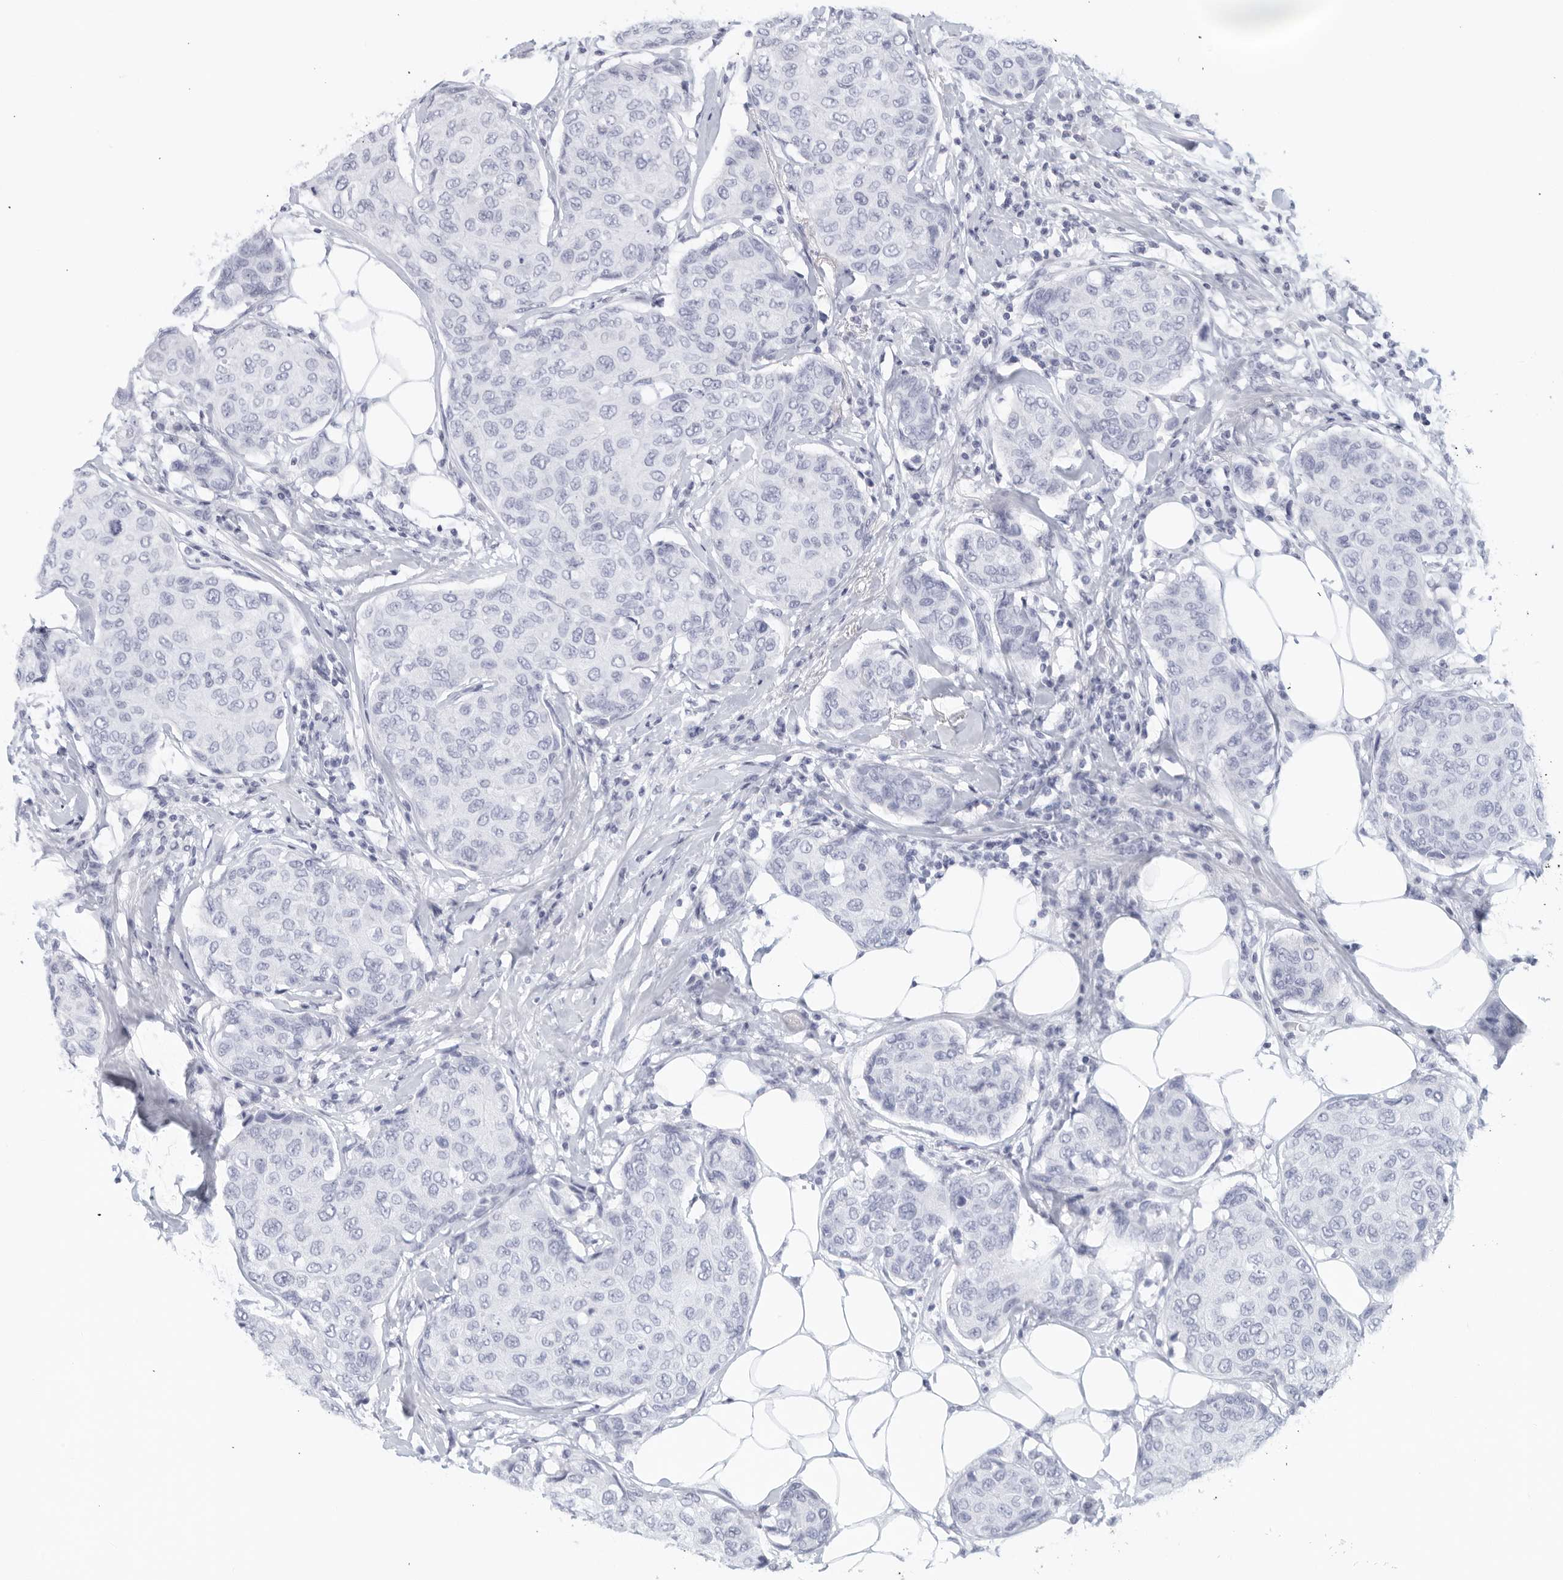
{"staining": {"intensity": "negative", "quantity": "none", "location": "none"}, "tissue": "breast cancer", "cell_type": "Tumor cells", "image_type": "cancer", "snomed": [{"axis": "morphology", "description": "Duct carcinoma"}, {"axis": "topography", "description": "Breast"}], "caption": "Tumor cells show no significant protein expression in breast cancer.", "gene": "FGG", "patient": {"sex": "female", "age": 80}}